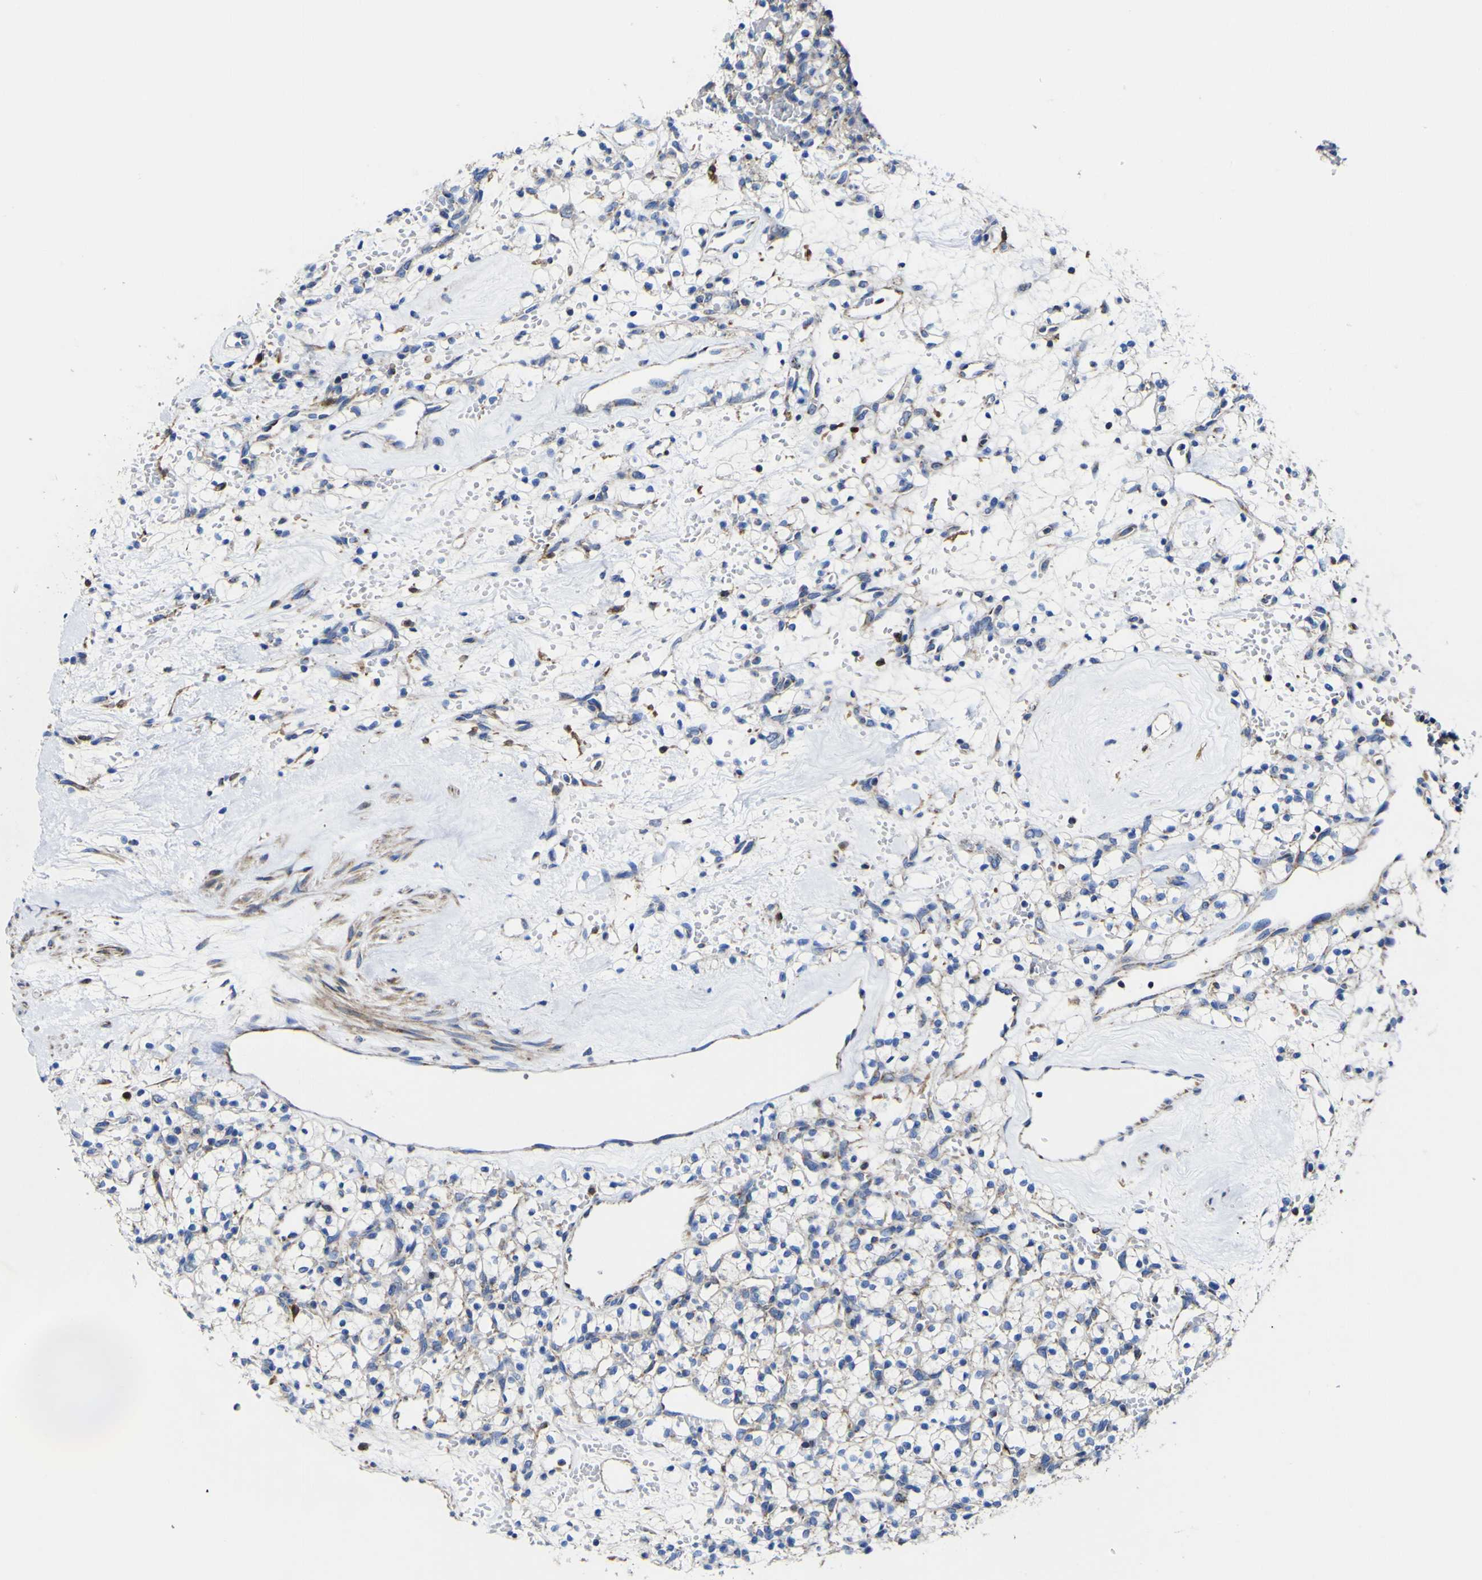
{"staining": {"intensity": "negative", "quantity": "none", "location": "none"}, "tissue": "renal cancer", "cell_type": "Tumor cells", "image_type": "cancer", "snomed": [{"axis": "morphology", "description": "Adenocarcinoma, NOS"}, {"axis": "topography", "description": "Kidney"}], "caption": "A high-resolution histopathology image shows IHC staining of adenocarcinoma (renal), which demonstrates no significant positivity in tumor cells. (DAB (3,3'-diaminobenzidine) immunohistochemistry, high magnification).", "gene": "CCDC90B", "patient": {"sex": "female", "age": 60}}